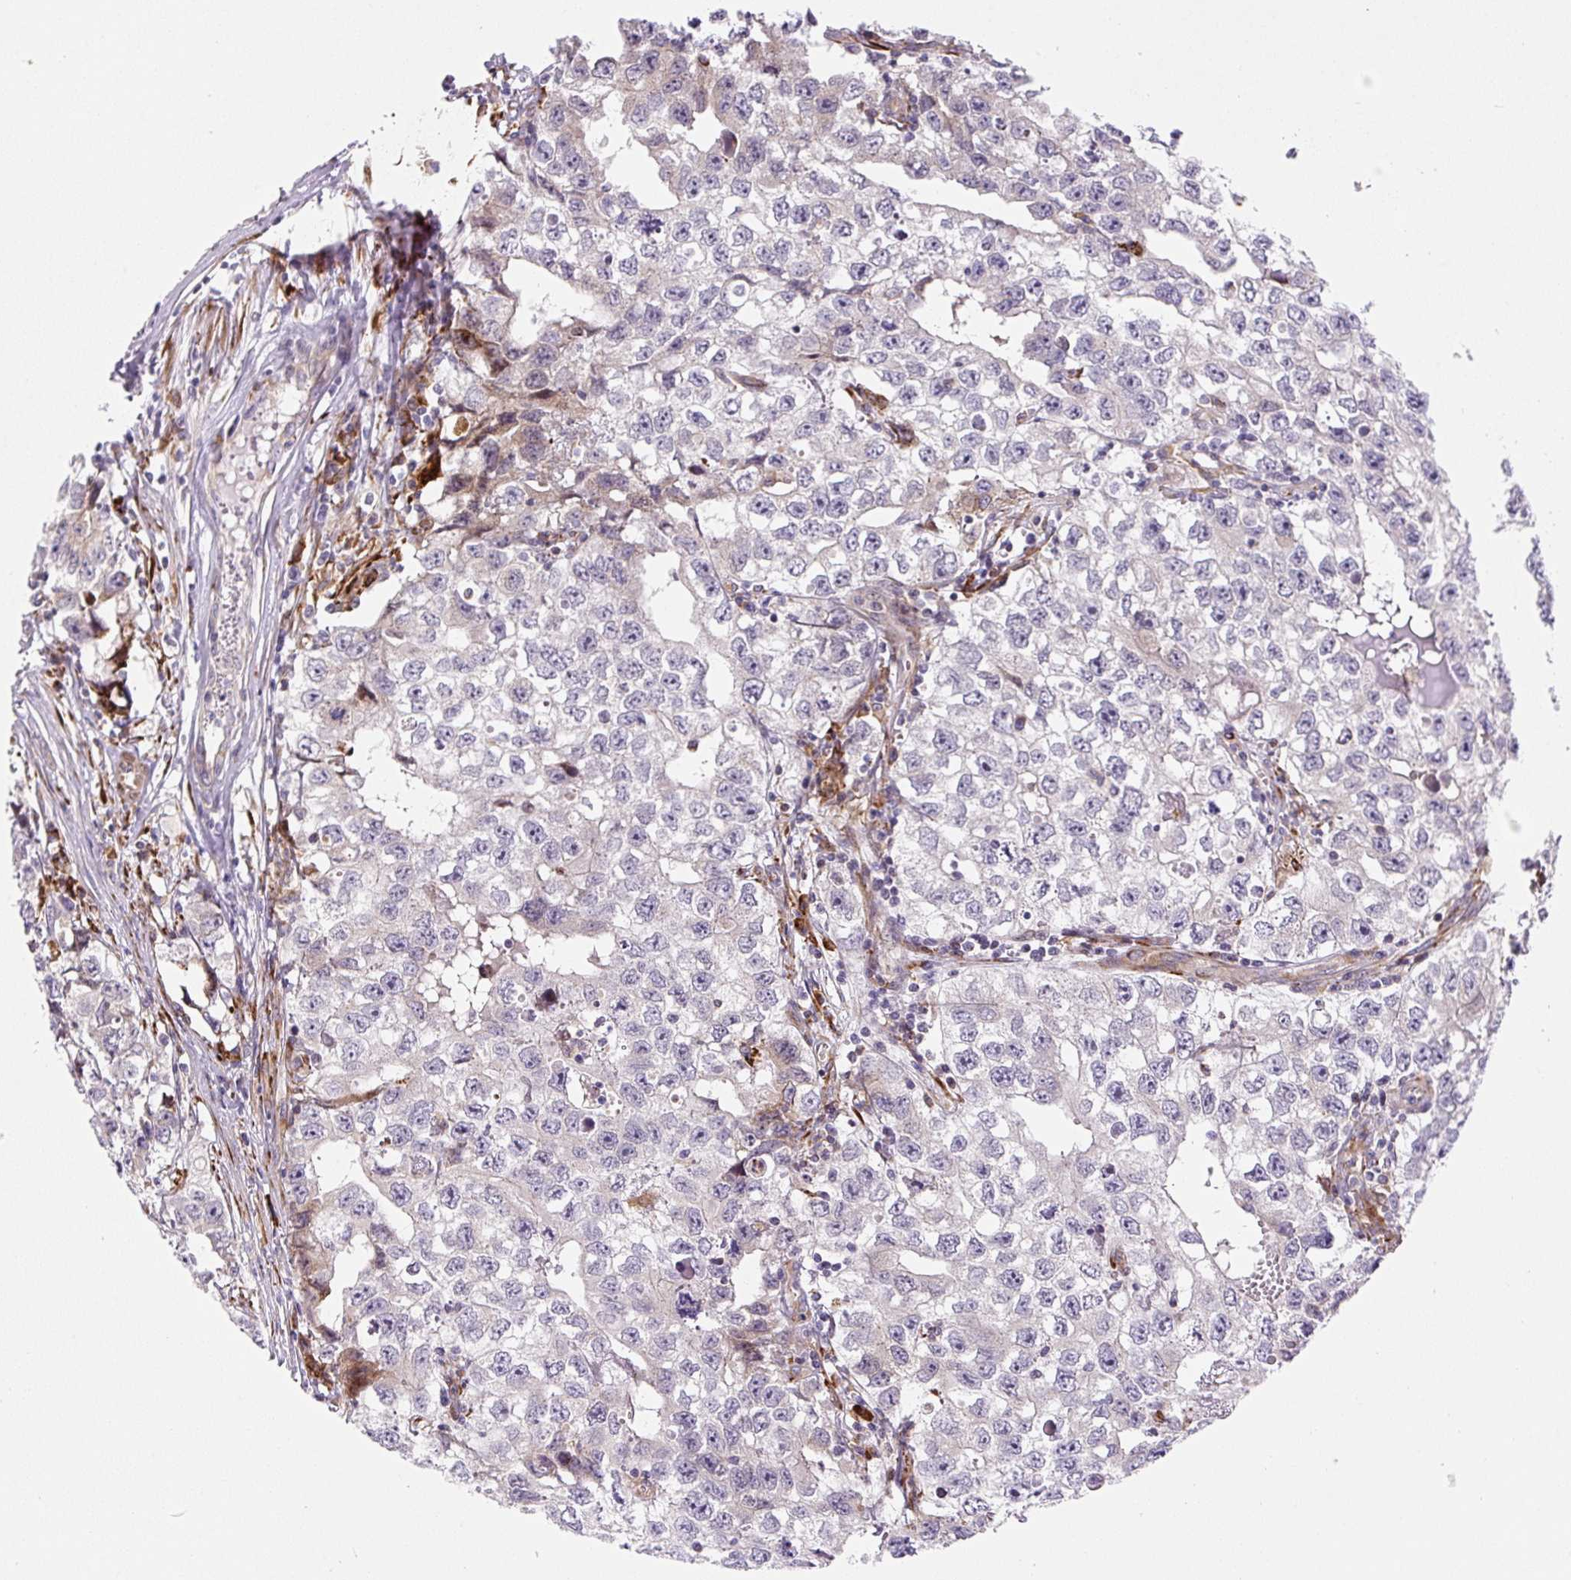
{"staining": {"intensity": "weak", "quantity": "<25%", "location": "cytoplasmic/membranous"}, "tissue": "testis cancer", "cell_type": "Tumor cells", "image_type": "cancer", "snomed": [{"axis": "morphology", "description": "Seminoma, NOS"}, {"axis": "morphology", "description": "Carcinoma, Embryonal, NOS"}, {"axis": "topography", "description": "Testis"}], "caption": "Tumor cells are negative for brown protein staining in testis cancer.", "gene": "DISP3", "patient": {"sex": "male", "age": 43}}